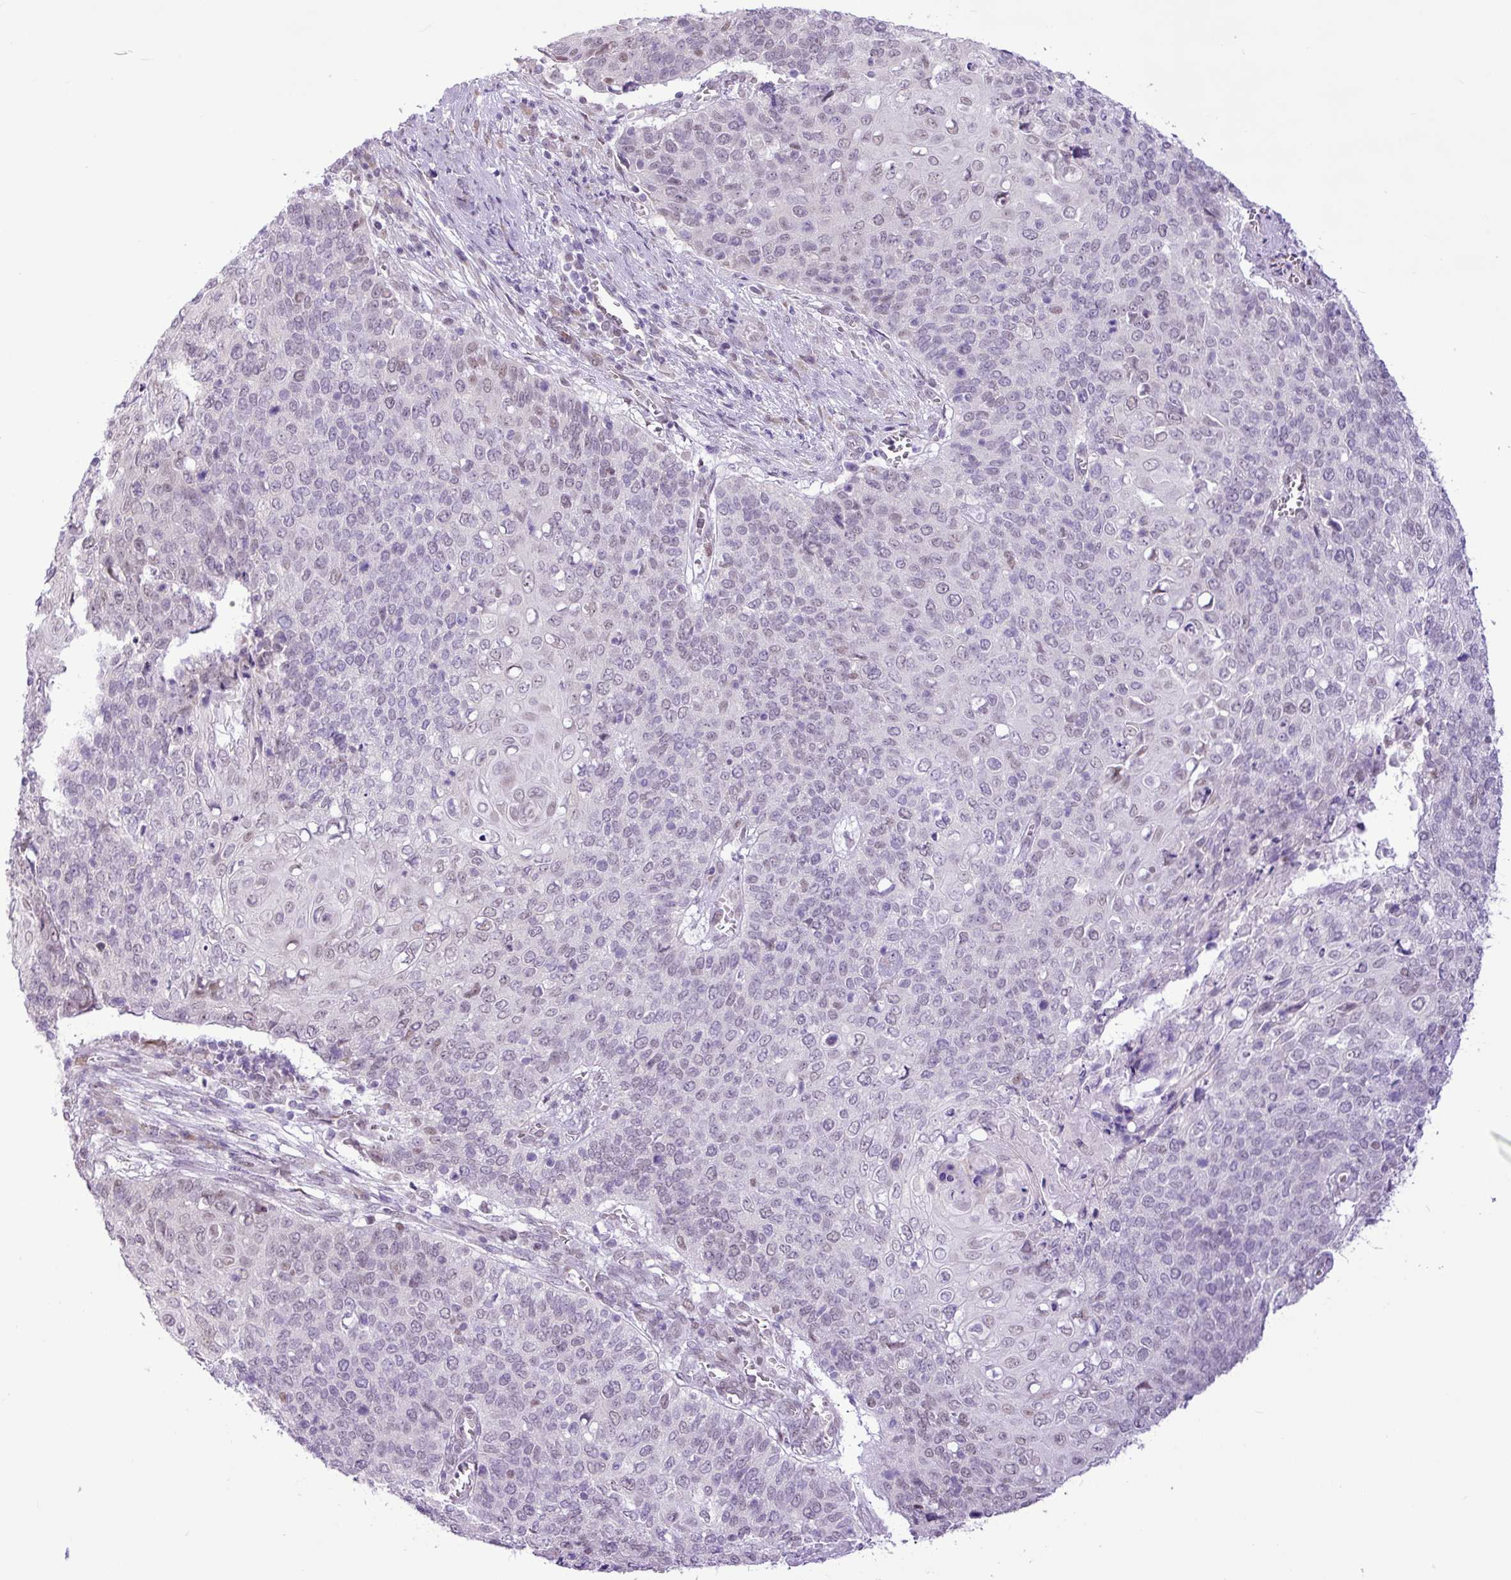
{"staining": {"intensity": "negative", "quantity": "none", "location": "none"}, "tissue": "cervical cancer", "cell_type": "Tumor cells", "image_type": "cancer", "snomed": [{"axis": "morphology", "description": "Squamous cell carcinoma, NOS"}, {"axis": "topography", "description": "Cervix"}], "caption": "This is a histopathology image of immunohistochemistry staining of cervical cancer, which shows no positivity in tumor cells. (Stains: DAB (3,3'-diaminobenzidine) immunohistochemistry with hematoxylin counter stain, Microscopy: brightfield microscopy at high magnification).", "gene": "ELOA2", "patient": {"sex": "female", "age": 39}}